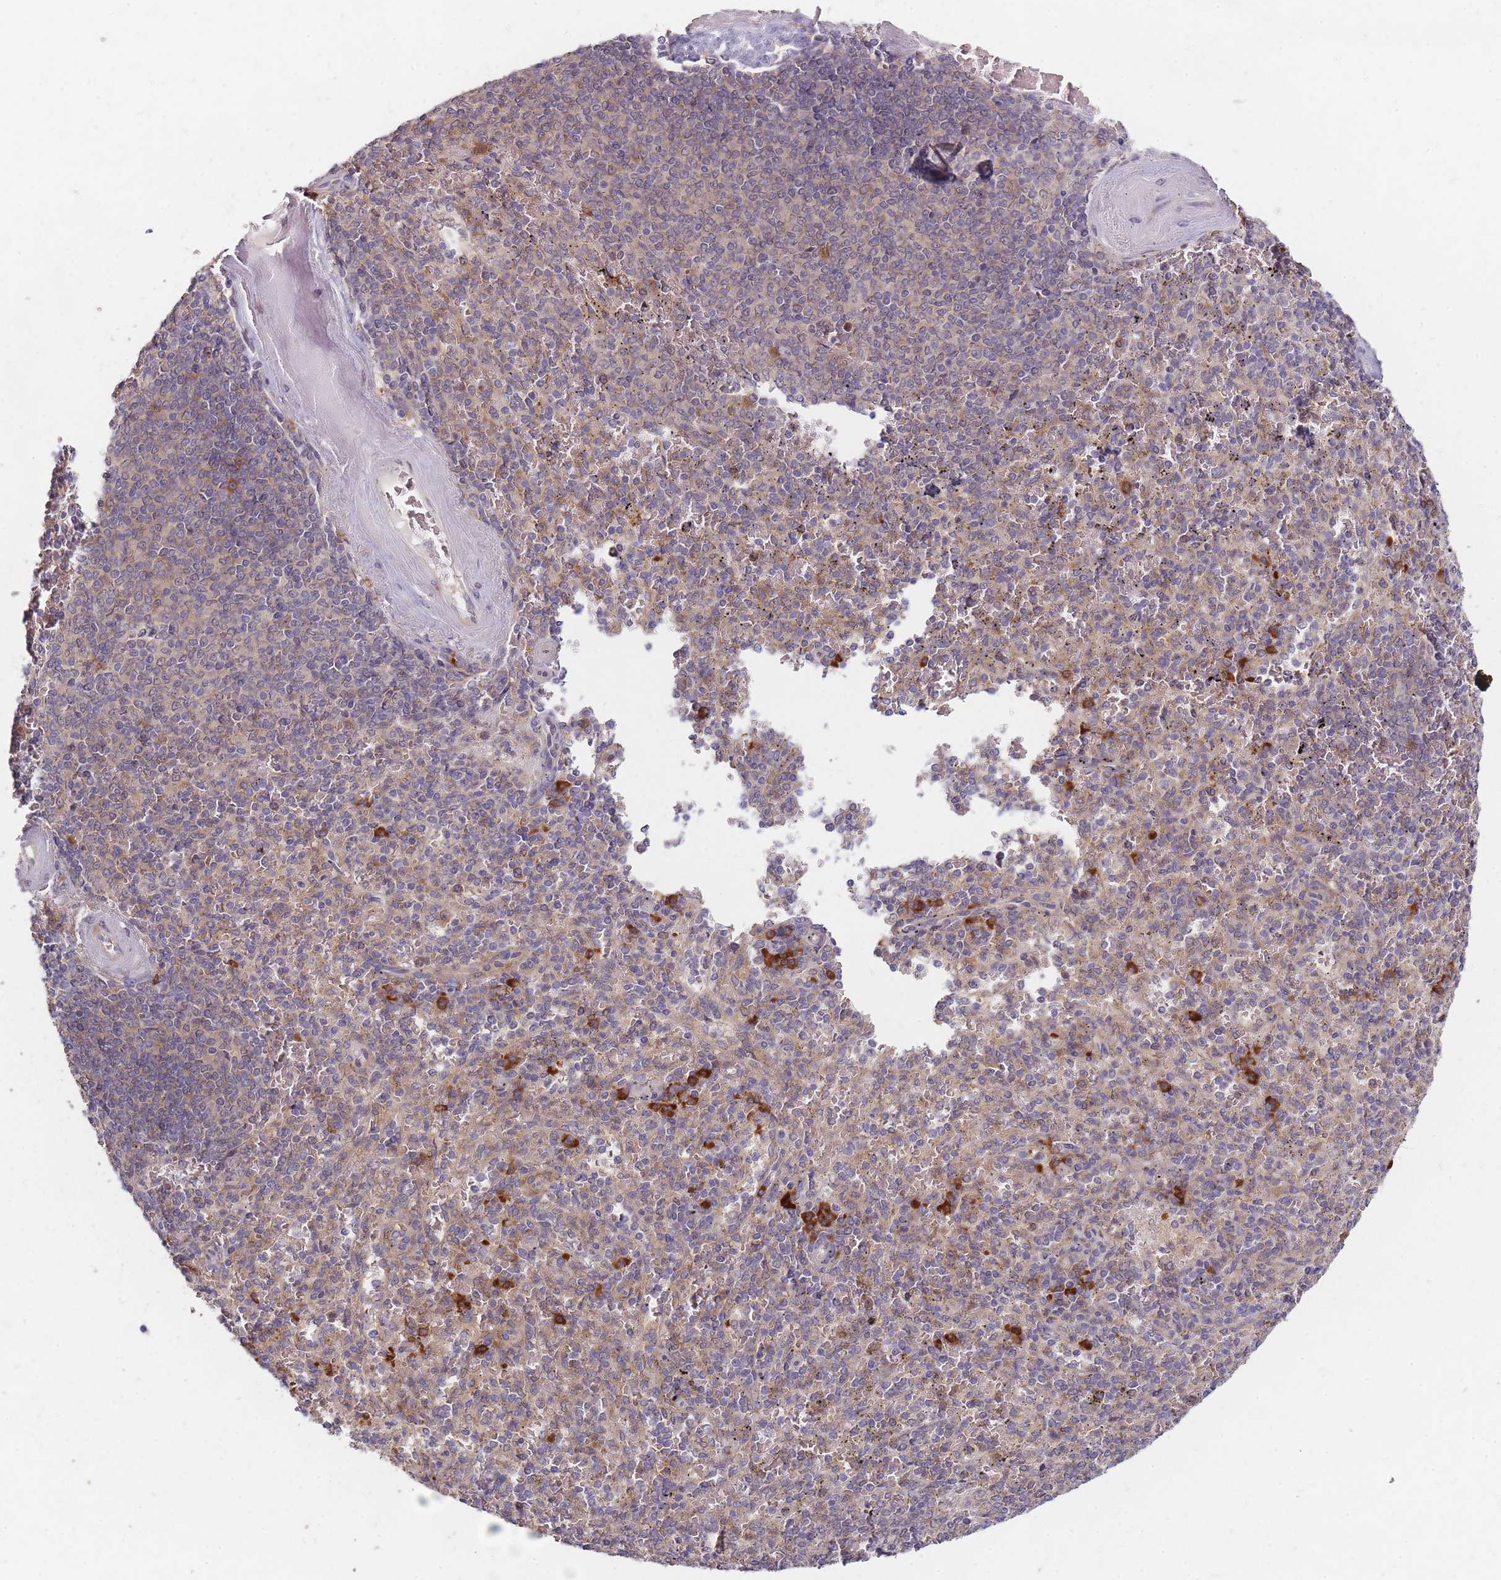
{"staining": {"intensity": "strong", "quantity": "<25%", "location": "cytoplasmic/membranous"}, "tissue": "spleen", "cell_type": "Cells in red pulp", "image_type": "normal", "snomed": [{"axis": "morphology", "description": "Normal tissue, NOS"}, {"axis": "topography", "description": "Spleen"}], "caption": "A histopathology image of spleen stained for a protein demonstrates strong cytoplasmic/membranous brown staining in cells in red pulp. The protein of interest is shown in brown color, while the nuclei are stained blue.", "gene": "SMIM14", "patient": {"sex": "male", "age": 82}}